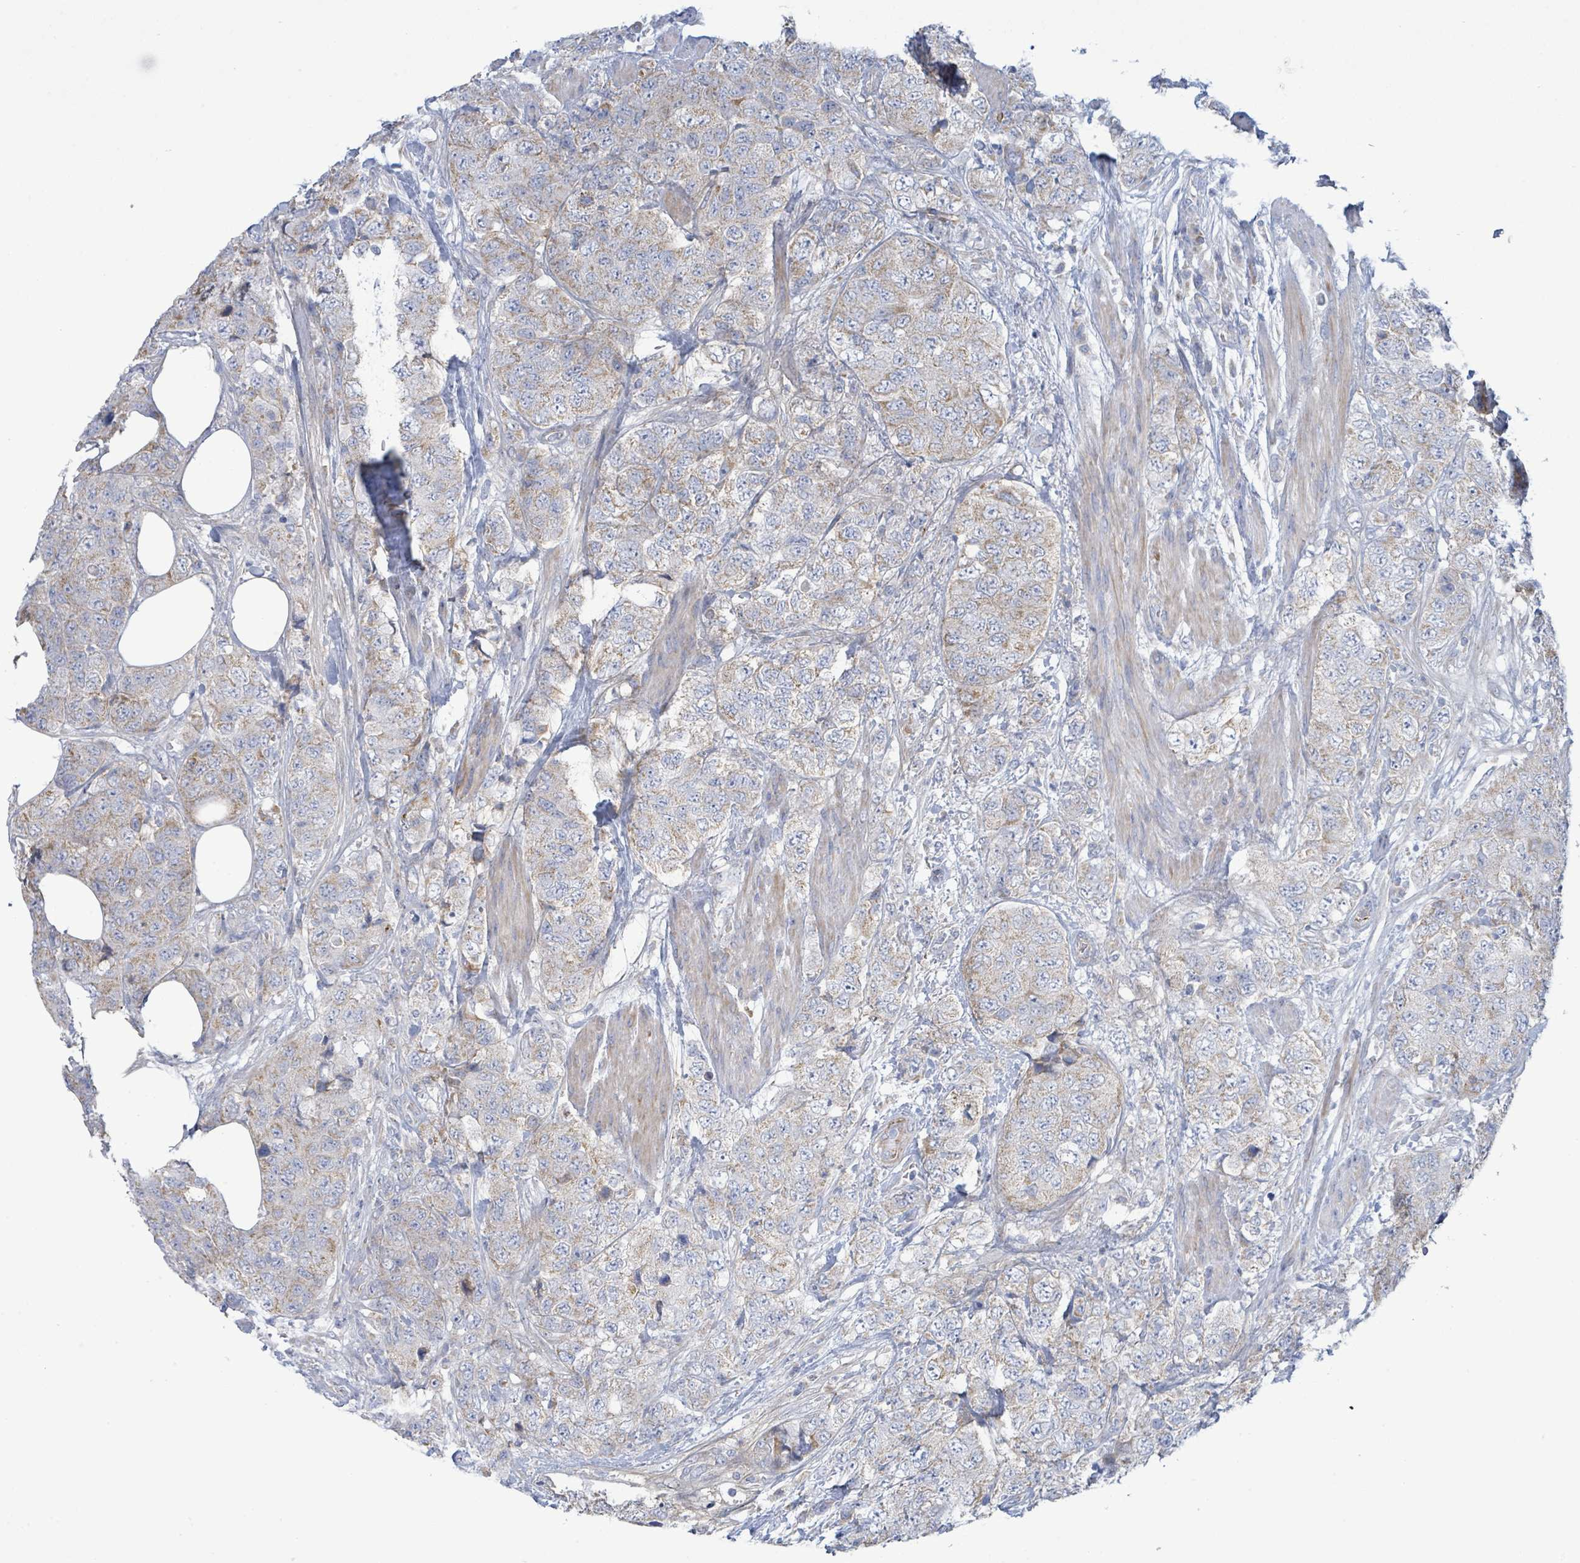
{"staining": {"intensity": "weak", "quantity": ">75%", "location": "cytoplasmic/membranous"}, "tissue": "urothelial cancer", "cell_type": "Tumor cells", "image_type": "cancer", "snomed": [{"axis": "morphology", "description": "Urothelial carcinoma, High grade"}, {"axis": "topography", "description": "Urinary bladder"}], "caption": "The immunohistochemical stain labels weak cytoplasmic/membranous positivity in tumor cells of urothelial cancer tissue.", "gene": "ALG12", "patient": {"sex": "female", "age": 78}}